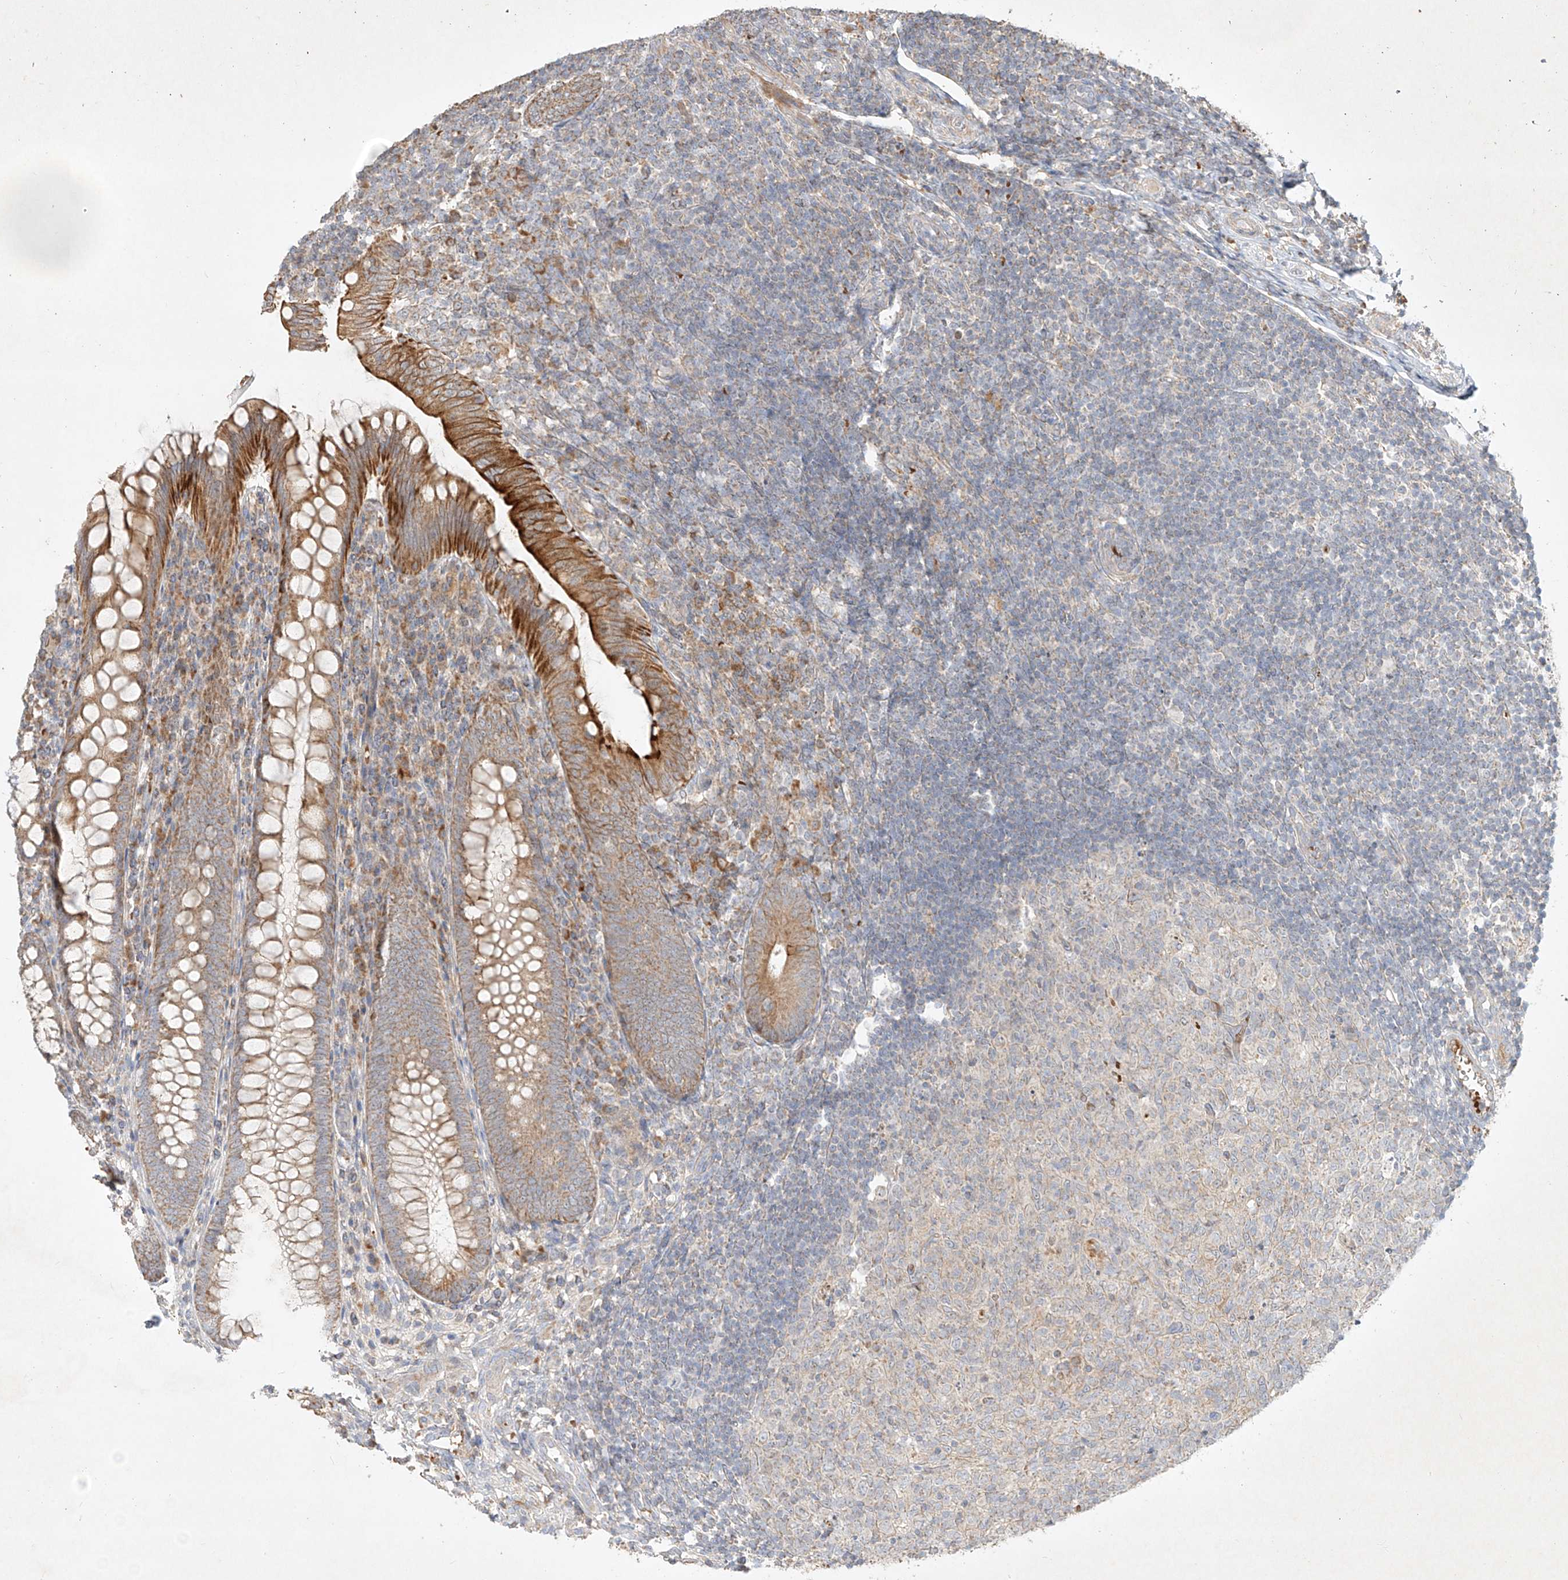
{"staining": {"intensity": "strong", "quantity": "25%-75%", "location": "cytoplasmic/membranous"}, "tissue": "appendix", "cell_type": "Glandular cells", "image_type": "normal", "snomed": [{"axis": "morphology", "description": "Normal tissue, NOS"}, {"axis": "topography", "description": "Appendix"}], "caption": "Protein analysis of unremarkable appendix reveals strong cytoplasmic/membranous expression in about 25%-75% of glandular cells. (DAB = brown stain, brightfield microscopy at high magnification).", "gene": "KPNA7", "patient": {"sex": "male", "age": 14}}